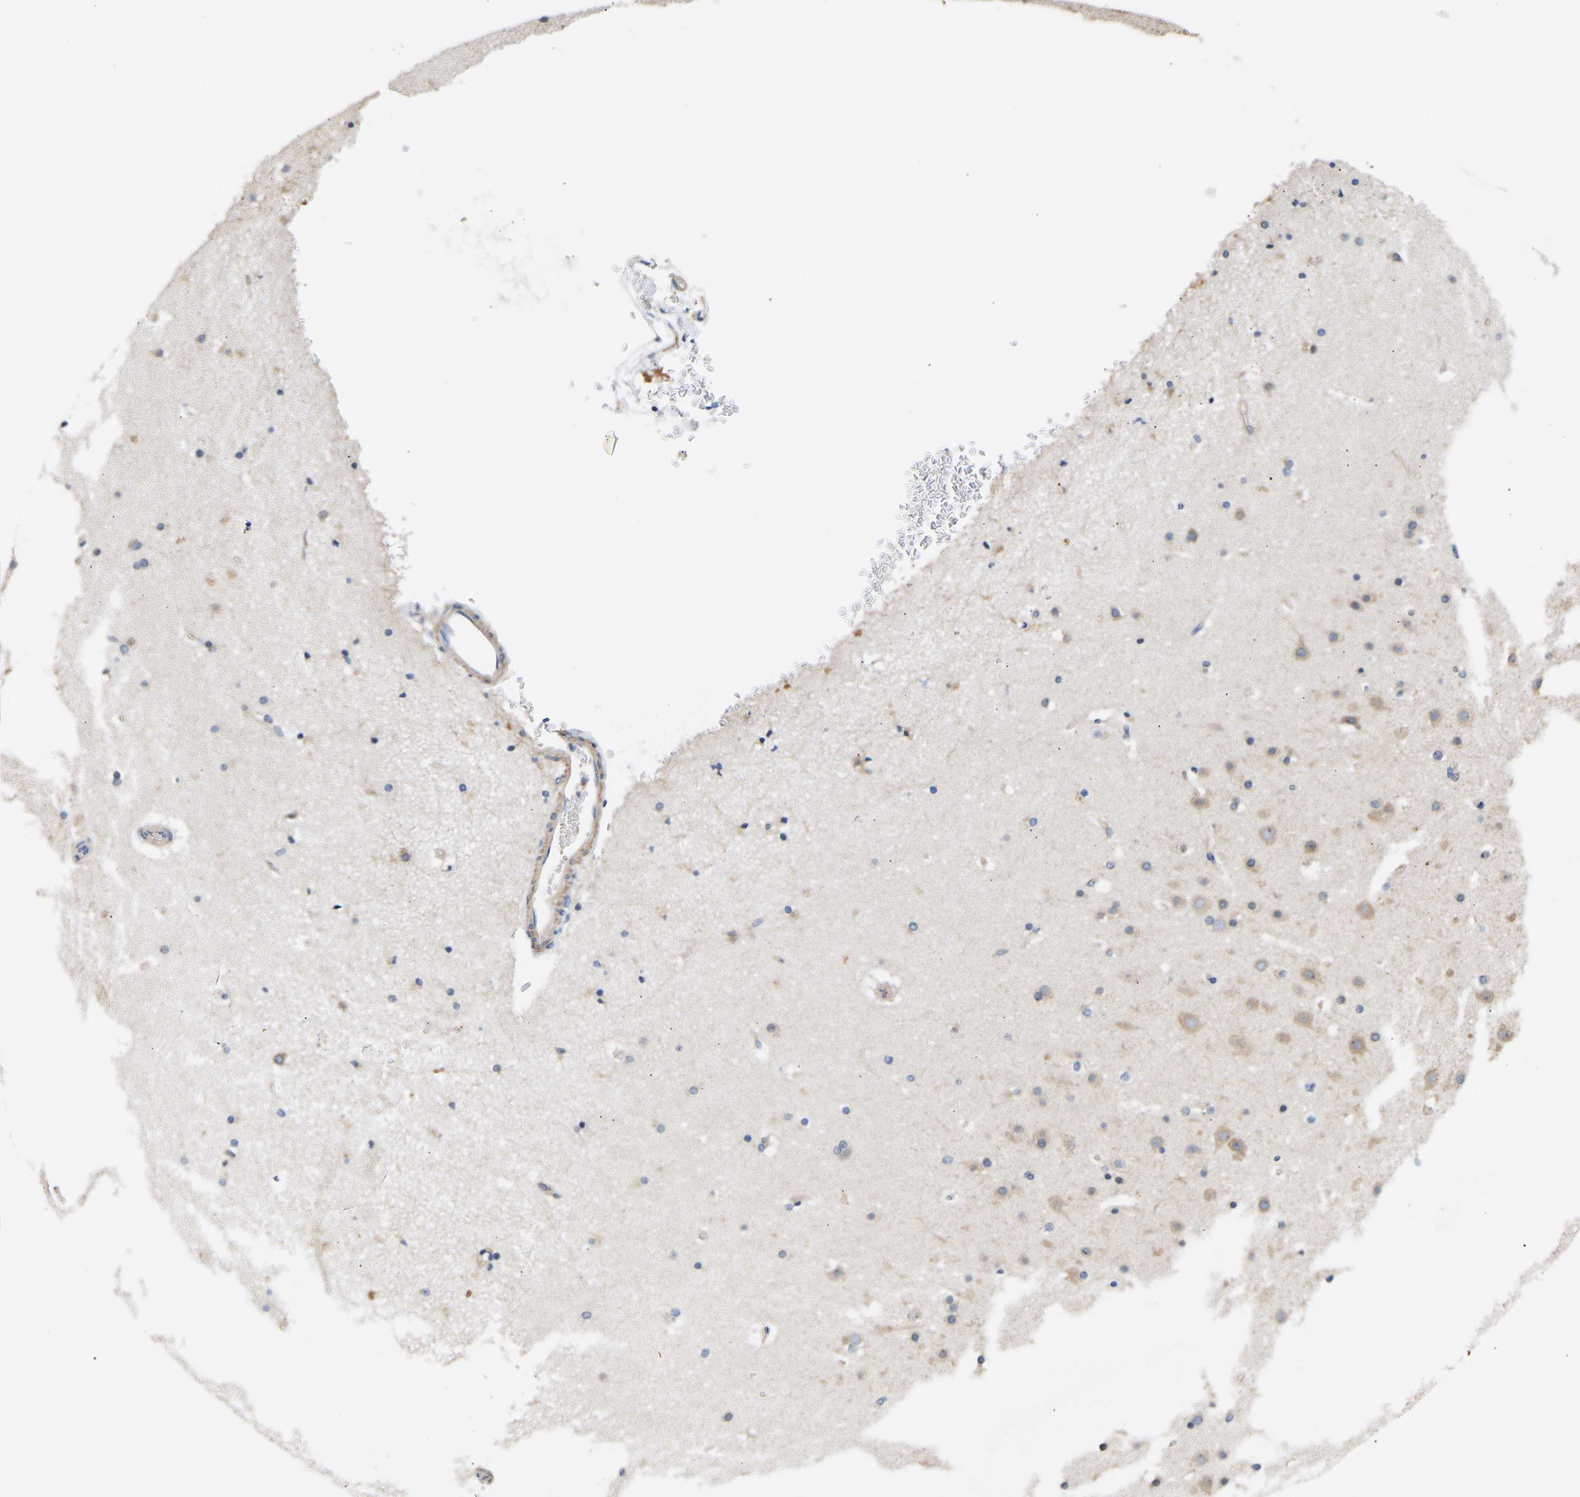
{"staining": {"intensity": "moderate", "quantity": ">75%", "location": "cytoplasmic/membranous"}, "tissue": "cerebral cortex", "cell_type": "Endothelial cells", "image_type": "normal", "snomed": [{"axis": "morphology", "description": "Normal tissue, NOS"}, {"axis": "topography", "description": "Cerebral cortex"}], "caption": "Immunohistochemistry staining of normal cerebral cortex, which demonstrates medium levels of moderate cytoplasmic/membranous positivity in approximately >75% of endothelial cells indicating moderate cytoplasmic/membranous protein positivity. The staining was performed using DAB (3,3'-diaminobenzidine) (brown) for protein detection and nuclei were counterstained in hematoxylin (blue).", "gene": "AIMP2", "patient": {"sex": "male", "age": 57}}